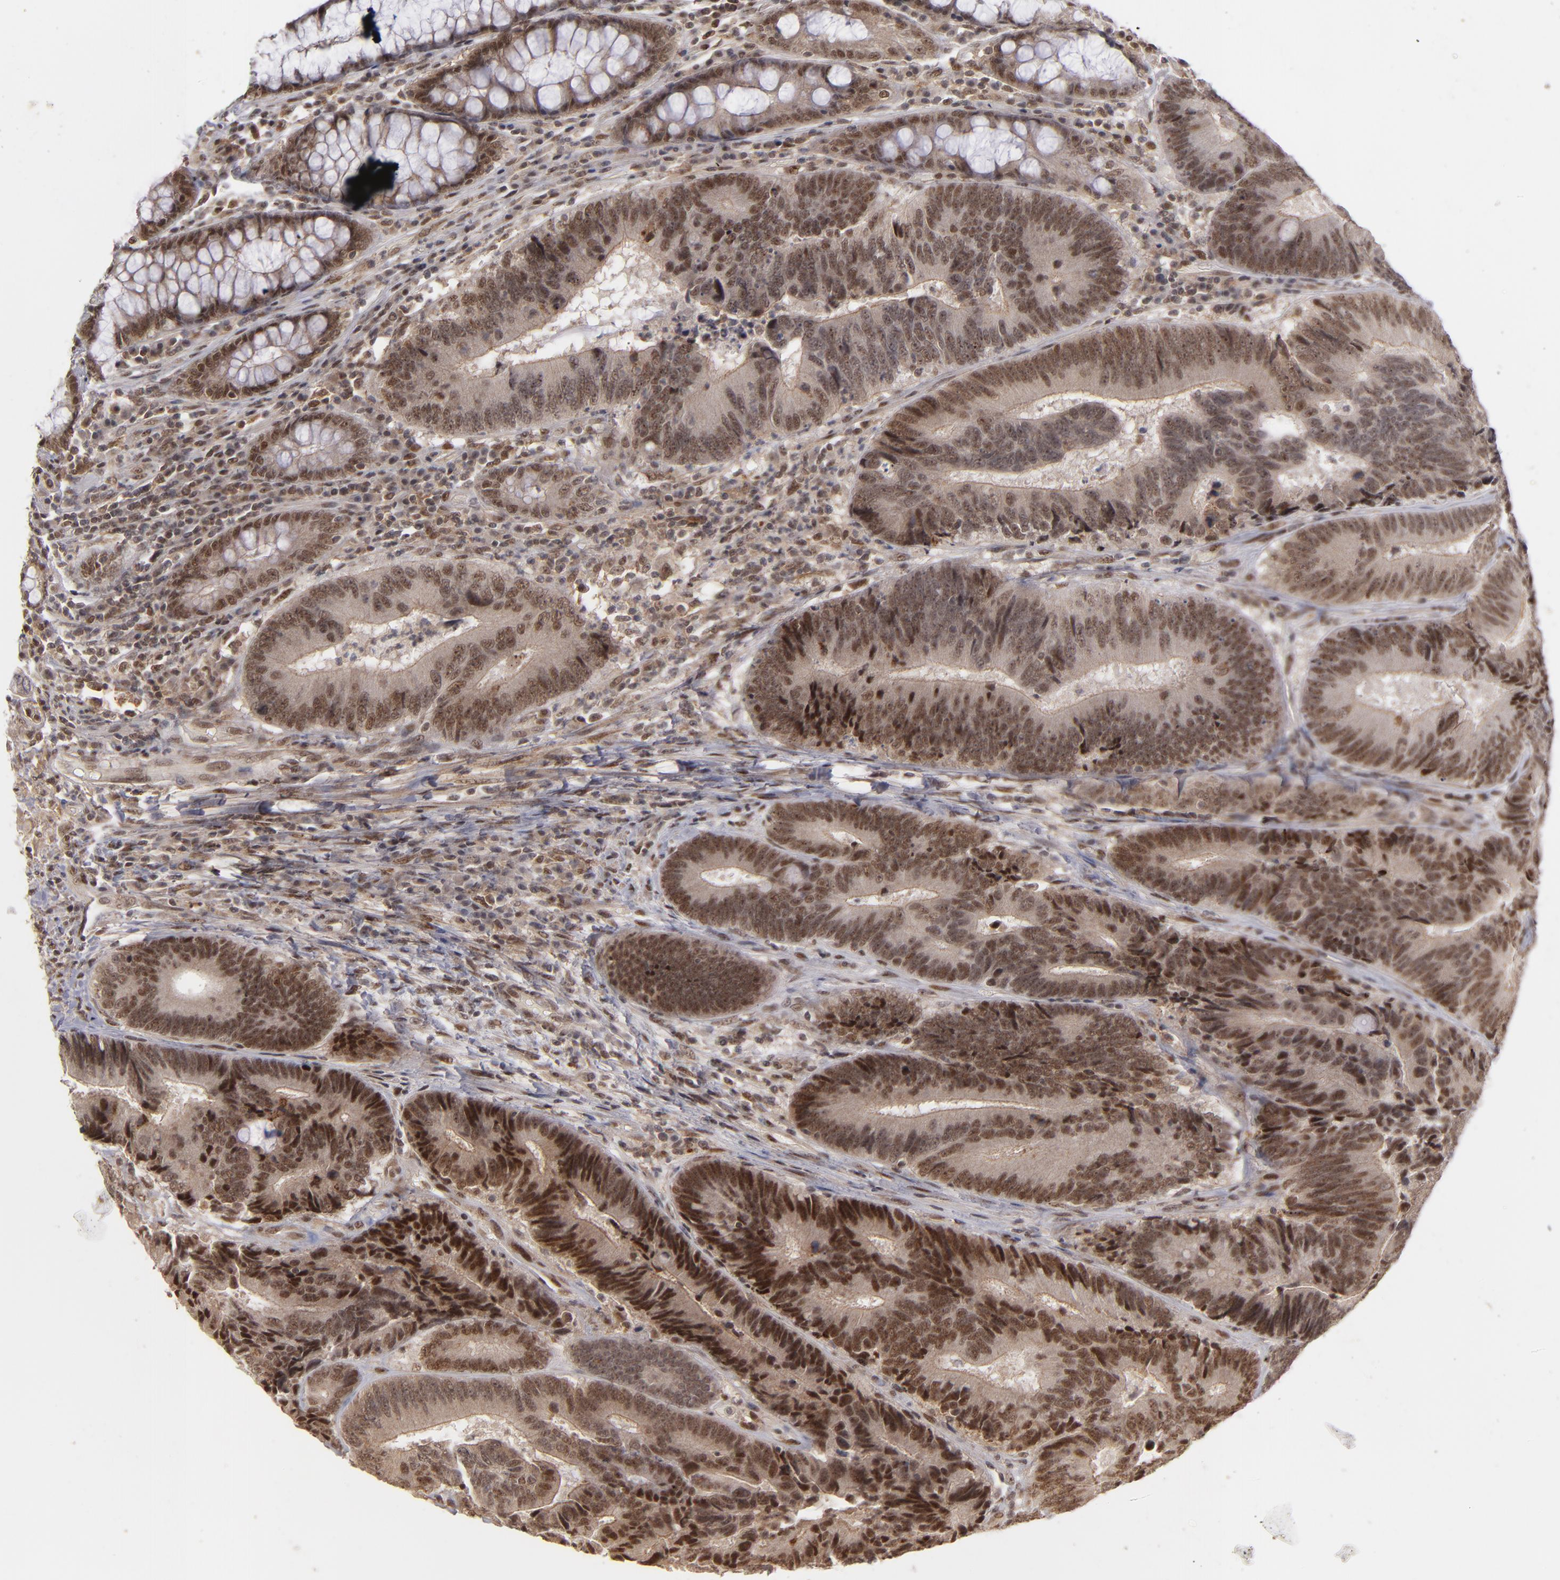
{"staining": {"intensity": "moderate", "quantity": ">75%", "location": "cytoplasmic/membranous,nuclear"}, "tissue": "colorectal cancer", "cell_type": "Tumor cells", "image_type": "cancer", "snomed": [{"axis": "morphology", "description": "Normal tissue, NOS"}, {"axis": "morphology", "description": "Adenocarcinoma, NOS"}, {"axis": "topography", "description": "Colon"}], "caption": "This micrograph shows immunohistochemistry staining of adenocarcinoma (colorectal), with medium moderate cytoplasmic/membranous and nuclear positivity in about >75% of tumor cells.", "gene": "ZNF234", "patient": {"sex": "female", "age": 78}}